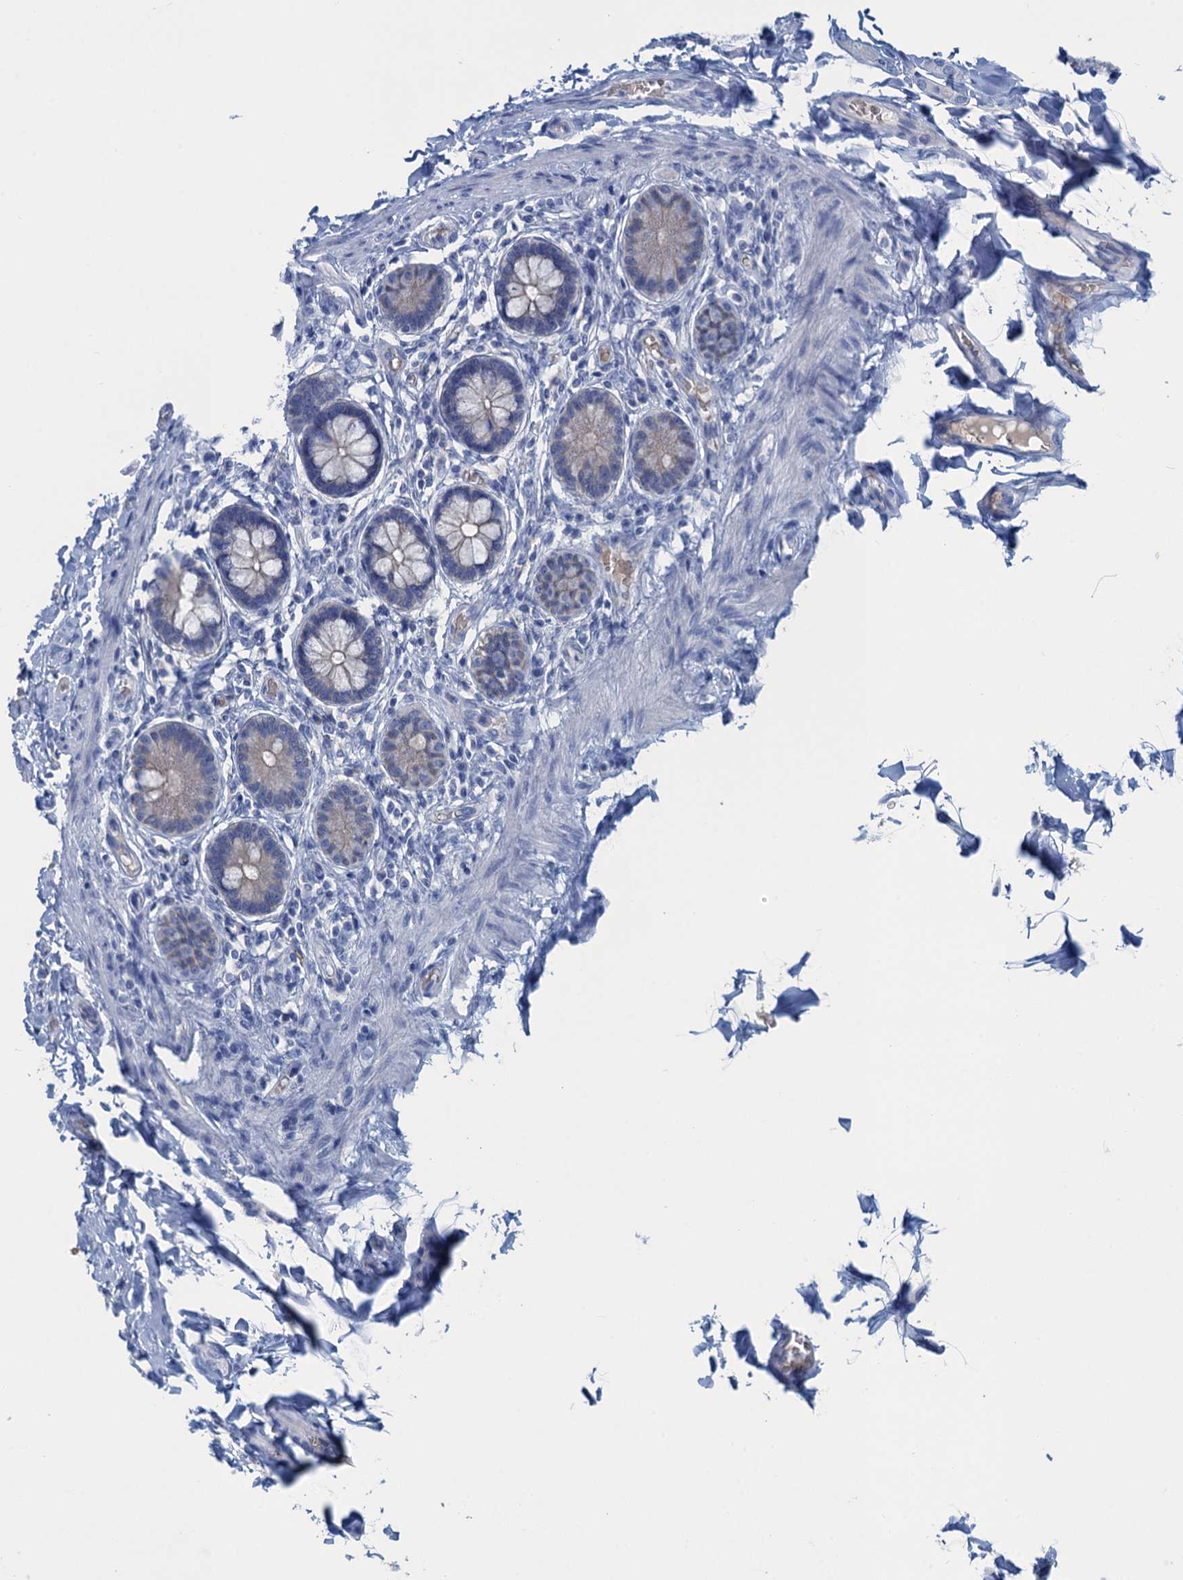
{"staining": {"intensity": "weak", "quantity": "<25%", "location": "cytoplasmic/membranous"}, "tissue": "small intestine", "cell_type": "Glandular cells", "image_type": "normal", "snomed": [{"axis": "morphology", "description": "Normal tissue, NOS"}, {"axis": "topography", "description": "Small intestine"}], "caption": "Immunohistochemical staining of normal human small intestine shows no significant positivity in glandular cells.", "gene": "MYADML2", "patient": {"sex": "male", "age": 52}}